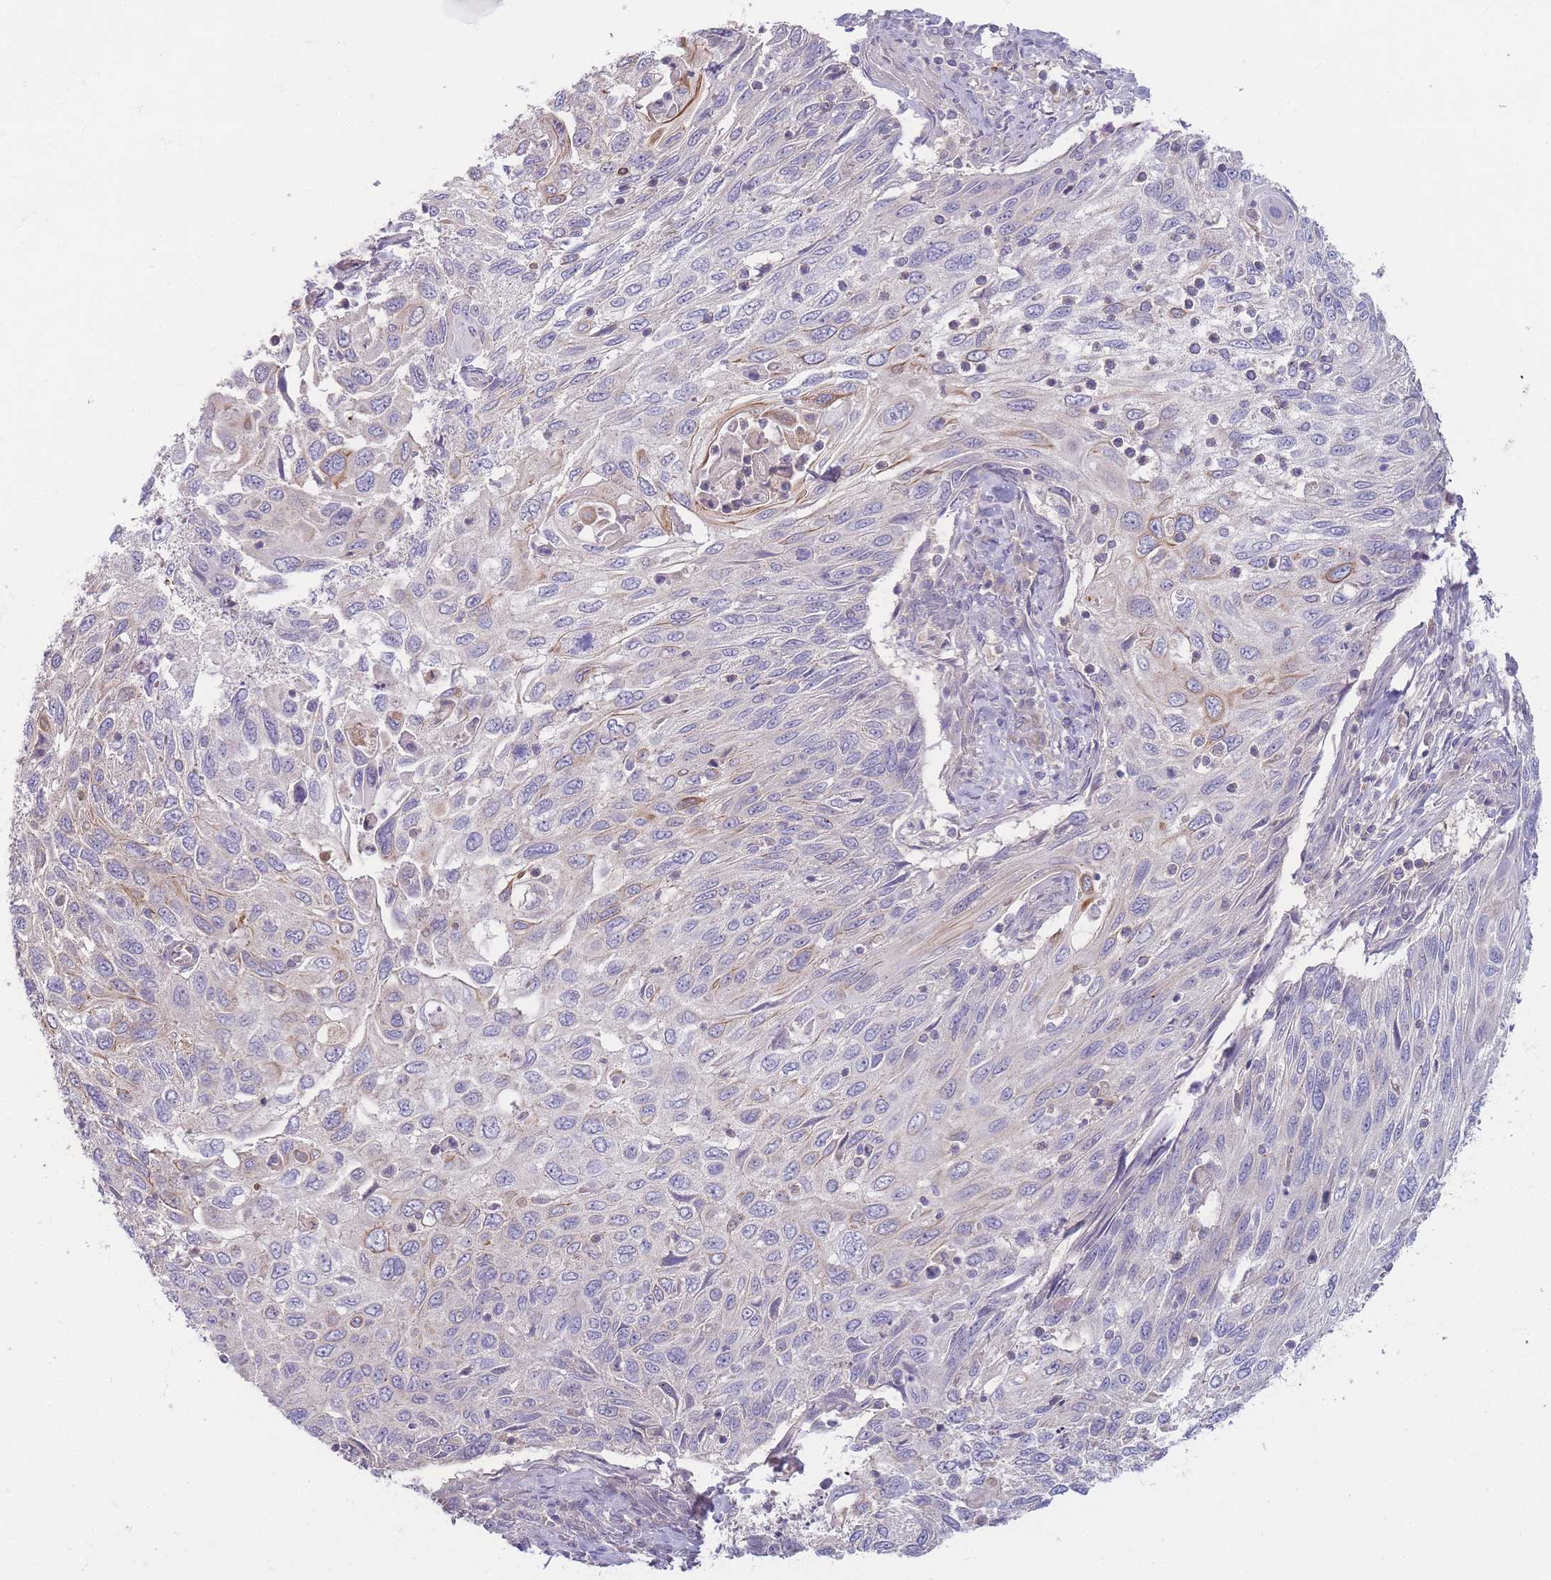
{"staining": {"intensity": "moderate", "quantity": "<25%", "location": "cytoplasmic/membranous"}, "tissue": "cervical cancer", "cell_type": "Tumor cells", "image_type": "cancer", "snomed": [{"axis": "morphology", "description": "Squamous cell carcinoma, NOS"}, {"axis": "topography", "description": "Cervix"}], "caption": "Moderate cytoplasmic/membranous staining is present in about <25% of tumor cells in cervical cancer.", "gene": "SPHKAP", "patient": {"sex": "female", "age": 70}}